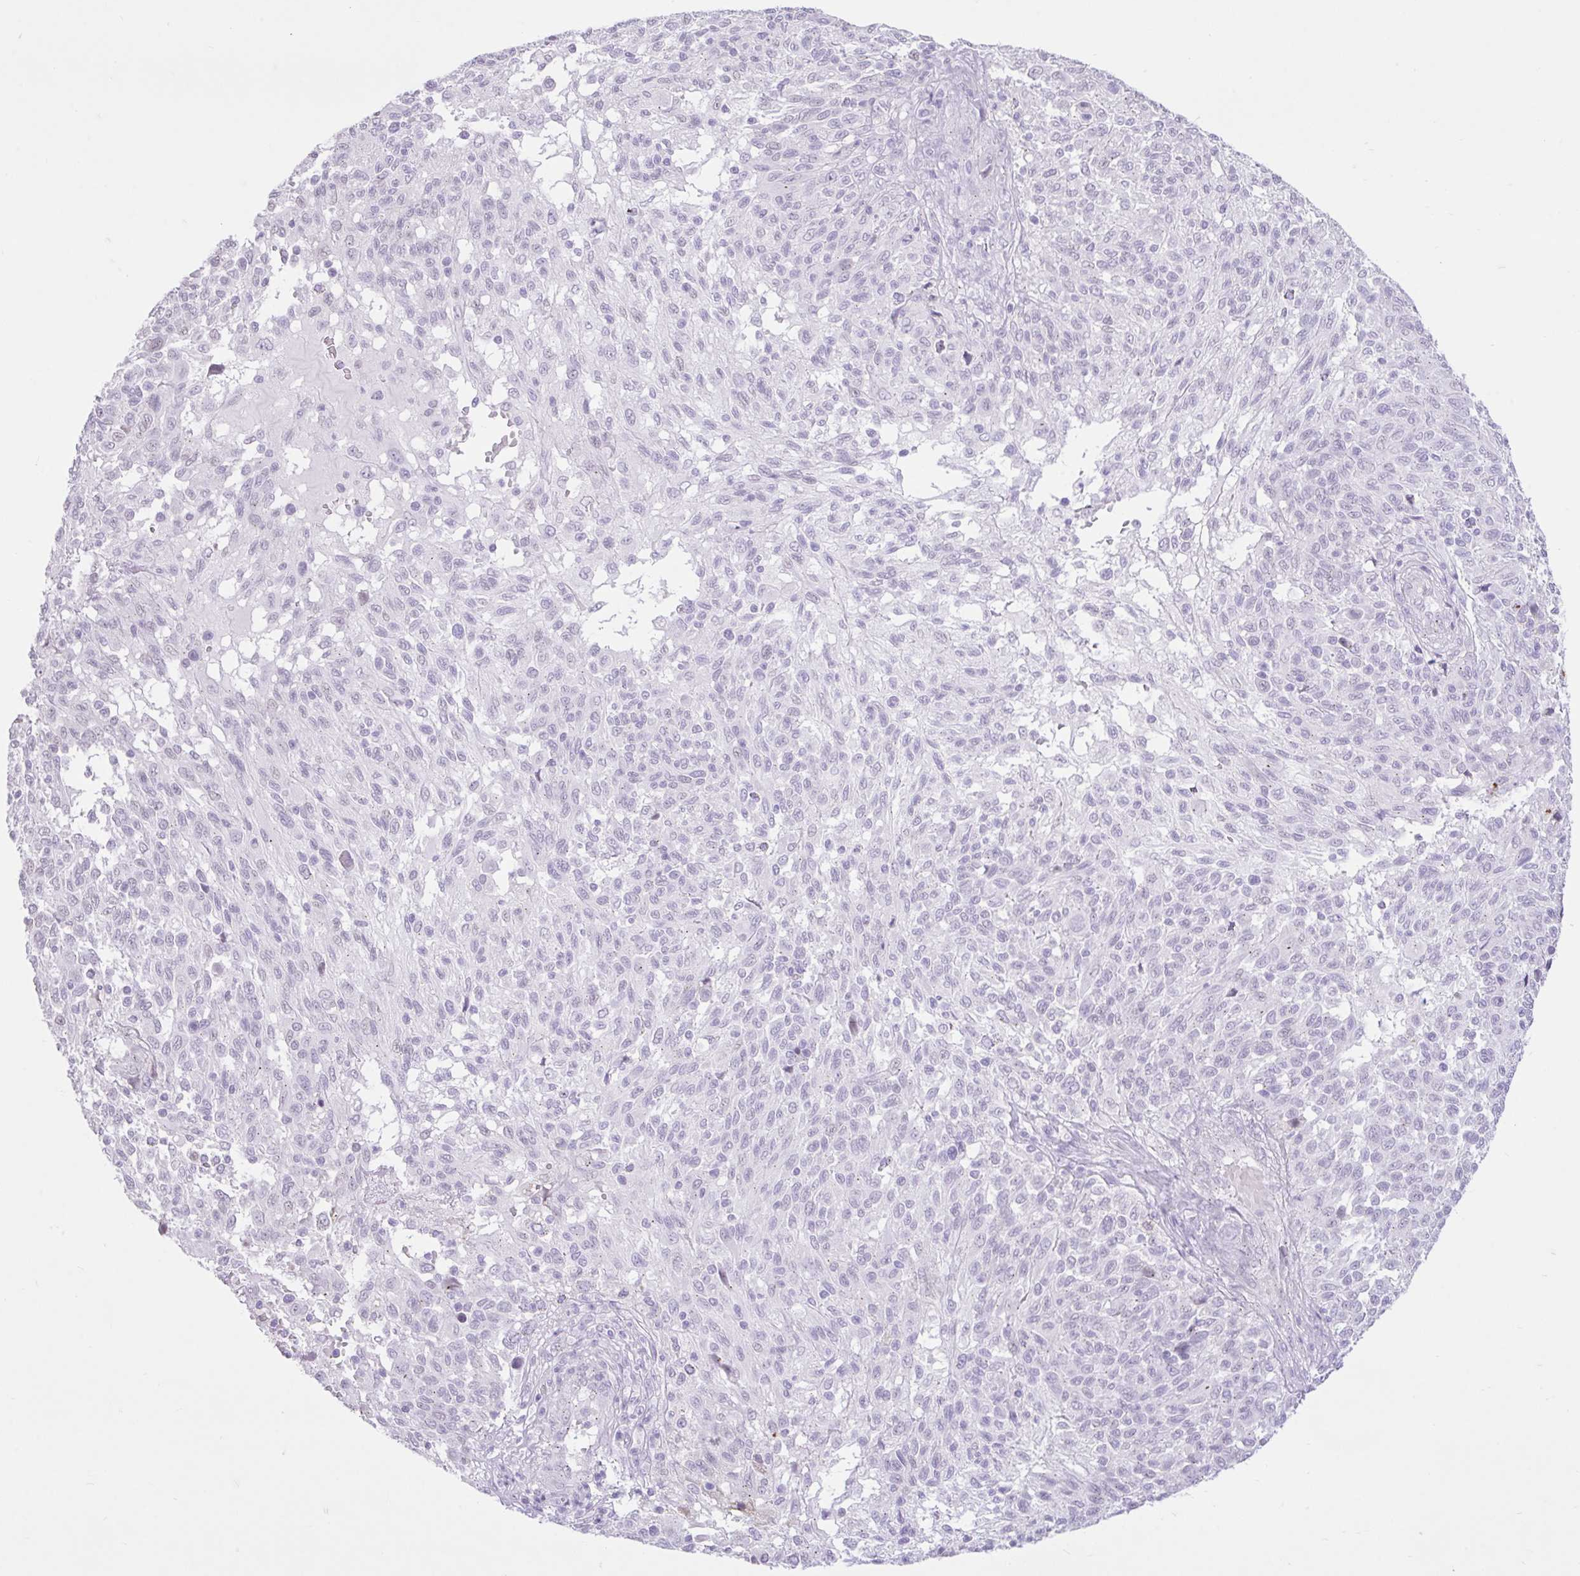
{"staining": {"intensity": "negative", "quantity": "none", "location": "none"}, "tissue": "melanoma", "cell_type": "Tumor cells", "image_type": "cancer", "snomed": [{"axis": "morphology", "description": "Malignant melanoma, NOS"}, {"axis": "topography", "description": "Skin"}], "caption": "This is an immunohistochemistry (IHC) photomicrograph of human melanoma. There is no expression in tumor cells.", "gene": "REEP1", "patient": {"sex": "male", "age": 66}}